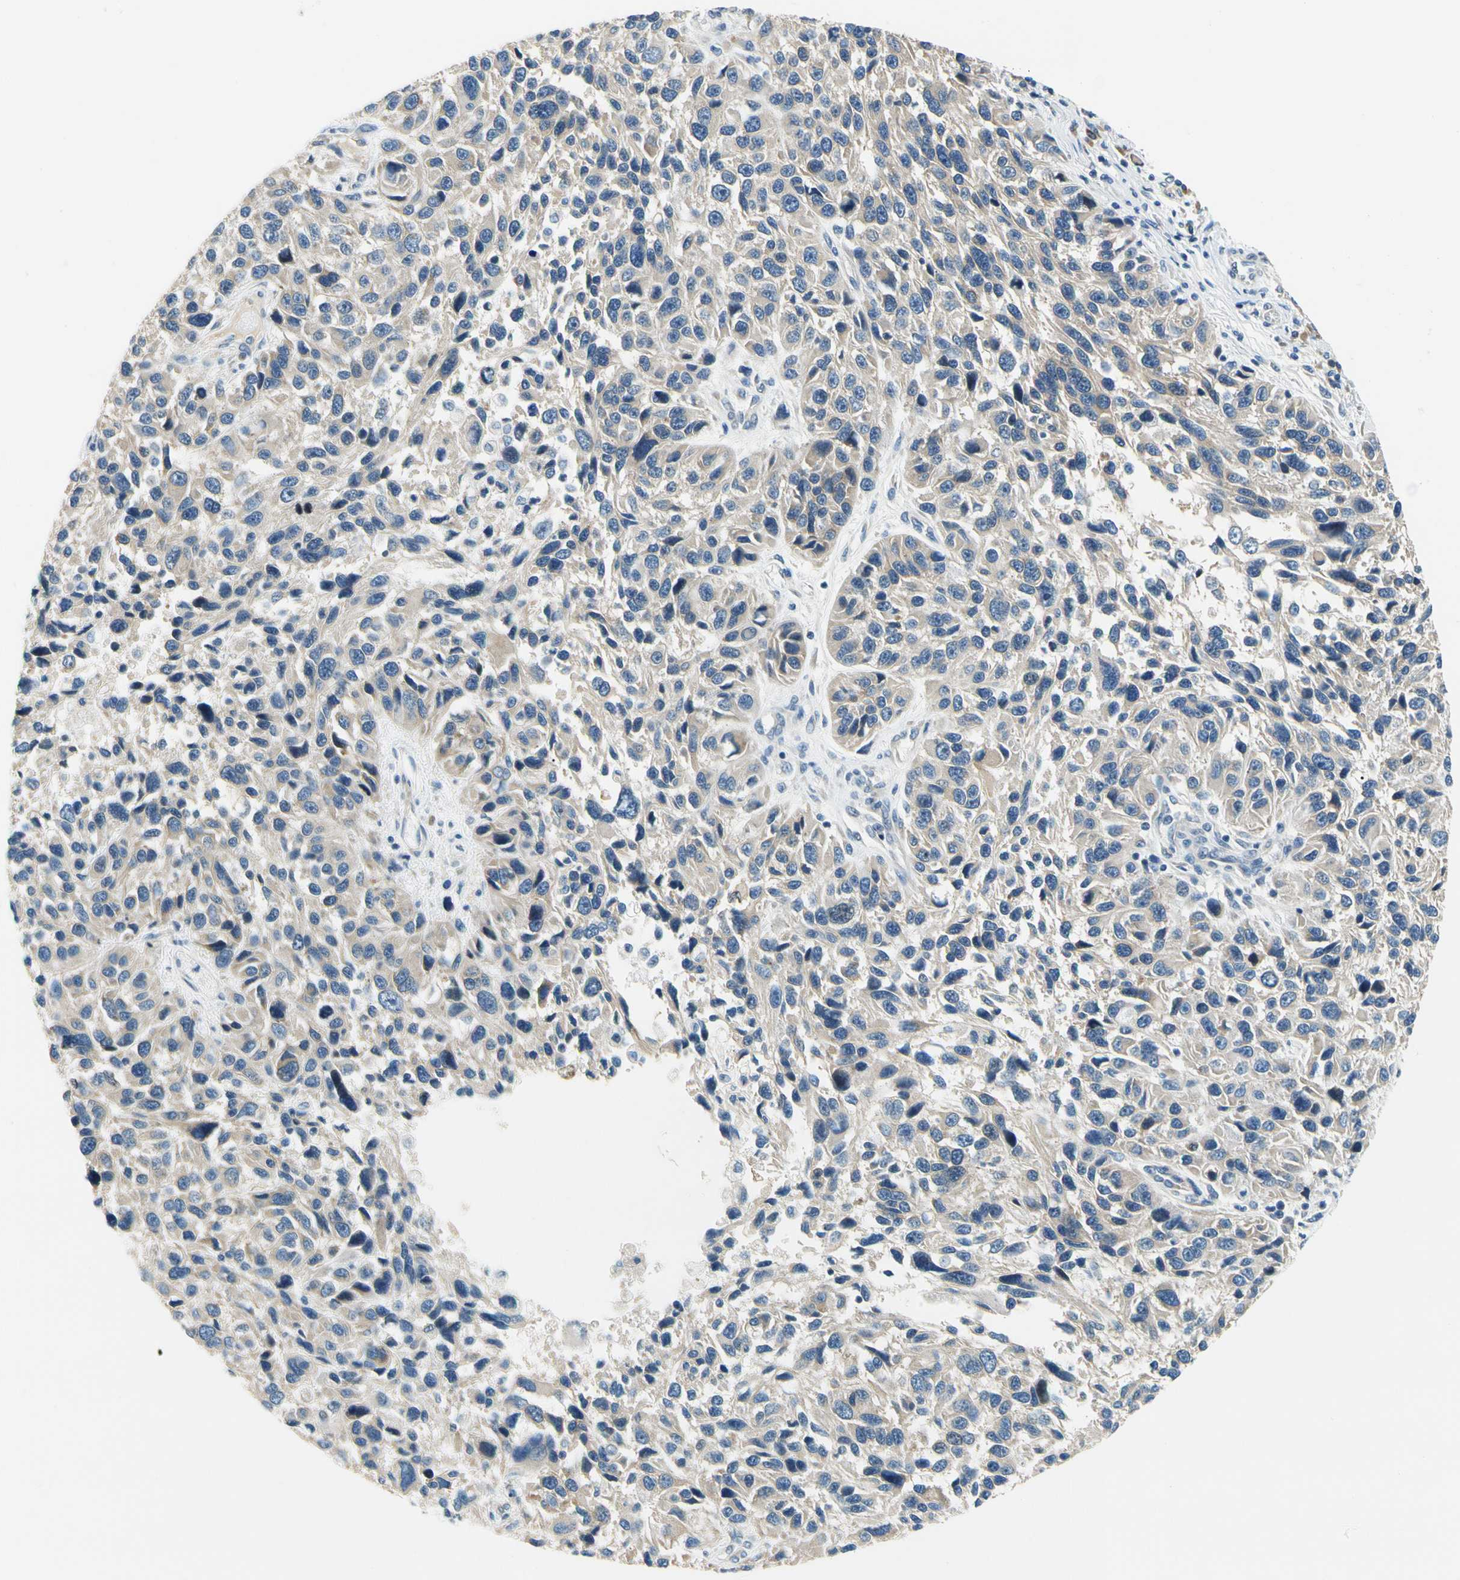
{"staining": {"intensity": "weak", "quantity": ">75%", "location": "cytoplasmic/membranous"}, "tissue": "melanoma", "cell_type": "Tumor cells", "image_type": "cancer", "snomed": [{"axis": "morphology", "description": "Malignant melanoma, NOS"}, {"axis": "topography", "description": "Skin"}], "caption": "Tumor cells reveal weak cytoplasmic/membranous expression in about >75% of cells in melanoma.", "gene": "LRRC47", "patient": {"sex": "male", "age": 53}}